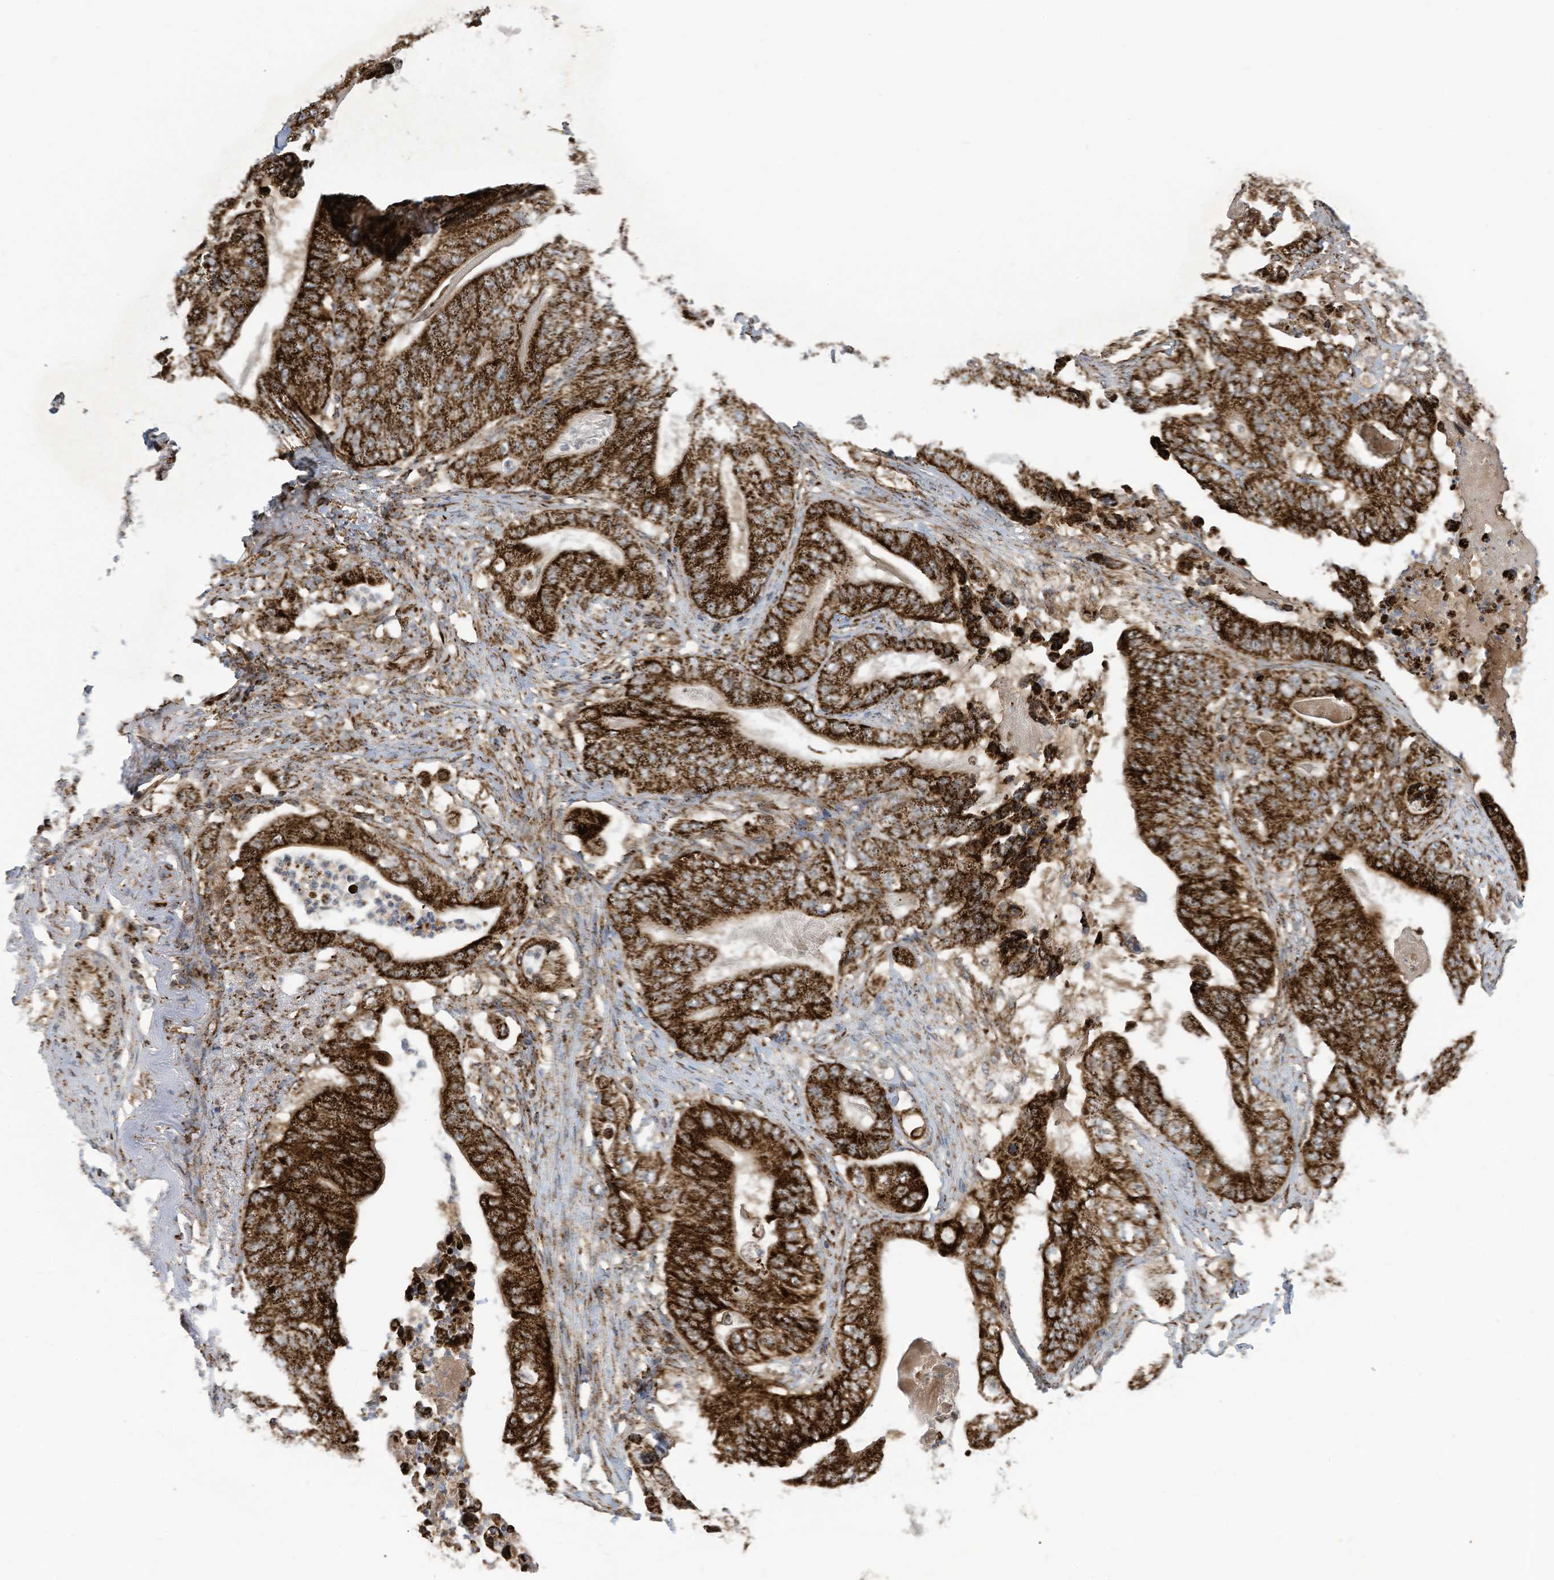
{"staining": {"intensity": "strong", "quantity": ">75%", "location": "cytoplasmic/membranous"}, "tissue": "stomach cancer", "cell_type": "Tumor cells", "image_type": "cancer", "snomed": [{"axis": "morphology", "description": "Adenocarcinoma, NOS"}, {"axis": "topography", "description": "Stomach"}], "caption": "An immunohistochemistry (IHC) image of neoplastic tissue is shown. Protein staining in brown shows strong cytoplasmic/membranous positivity in stomach cancer (adenocarcinoma) within tumor cells. The staining was performed using DAB, with brown indicating positive protein expression. Nuclei are stained blue with hematoxylin.", "gene": "COX10", "patient": {"sex": "female", "age": 73}}